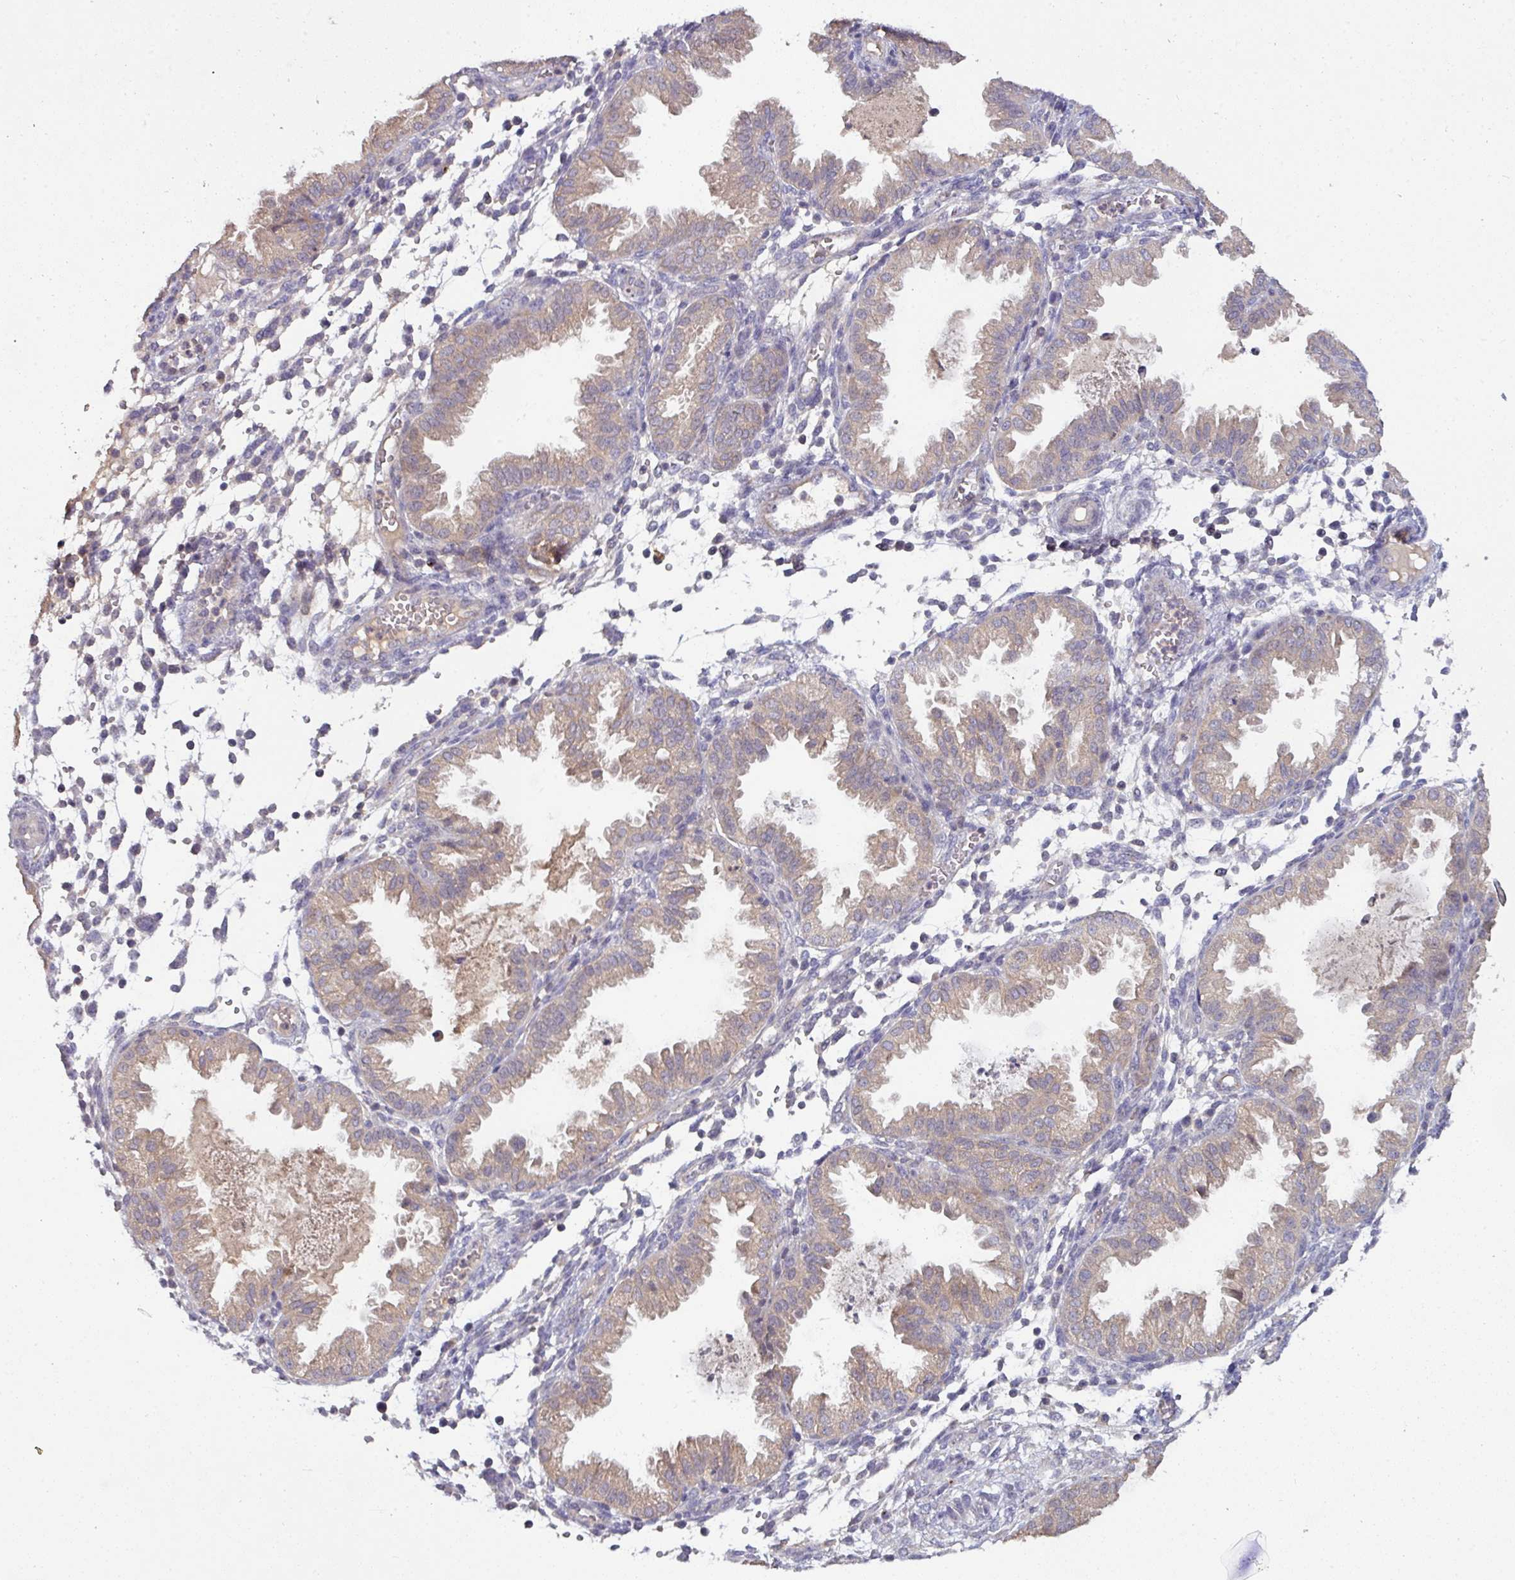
{"staining": {"intensity": "negative", "quantity": "none", "location": "none"}, "tissue": "endometrium", "cell_type": "Cells in endometrial stroma", "image_type": "normal", "snomed": [{"axis": "morphology", "description": "Normal tissue, NOS"}, {"axis": "topography", "description": "Endometrium"}], "caption": "DAB immunohistochemical staining of normal endometrium exhibits no significant expression in cells in endometrial stroma.", "gene": "AEBP2", "patient": {"sex": "female", "age": 33}}